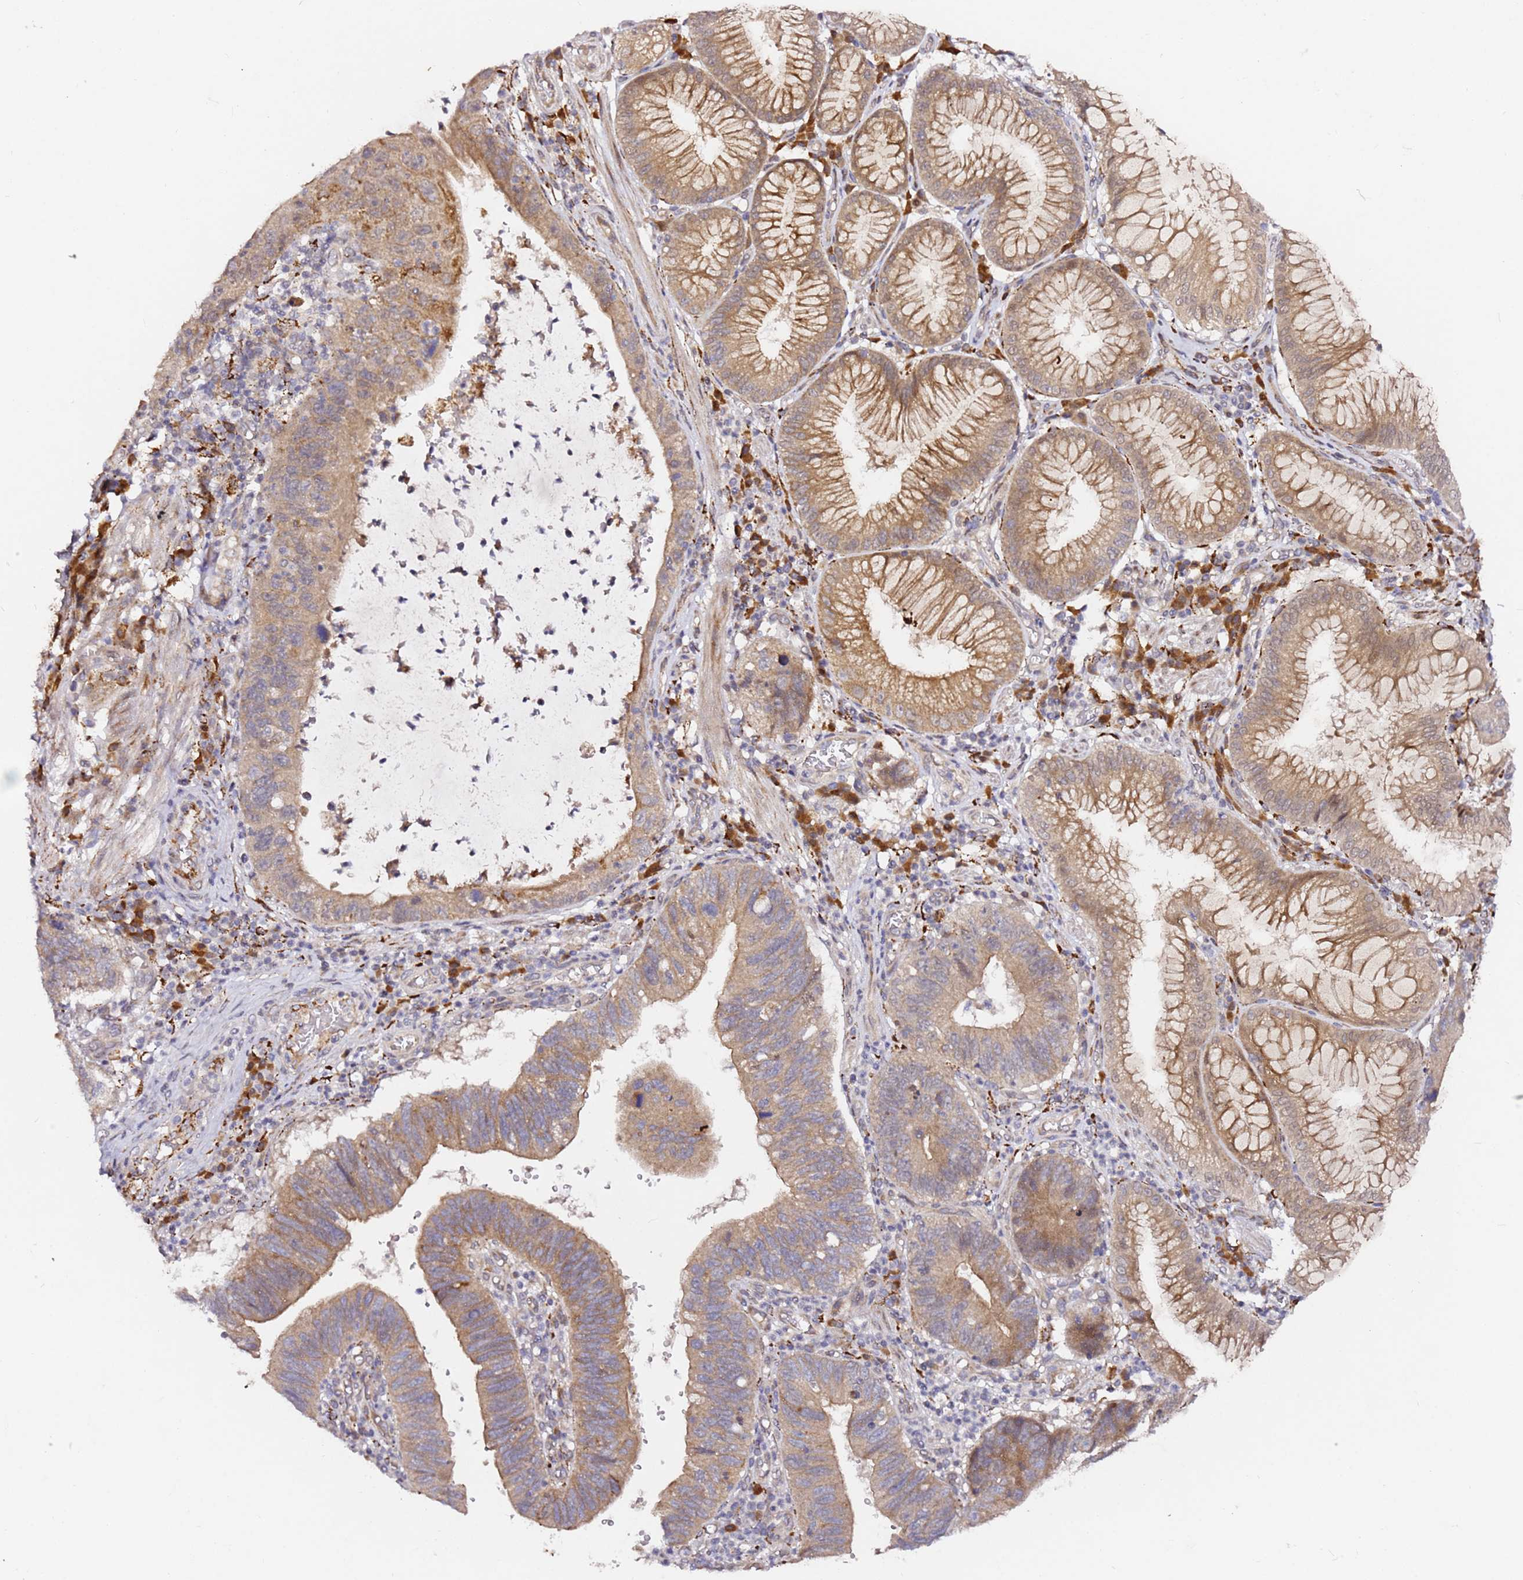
{"staining": {"intensity": "moderate", "quantity": ">75%", "location": "cytoplasmic/membranous"}, "tissue": "stomach cancer", "cell_type": "Tumor cells", "image_type": "cancer", "snomed": [{"axis": "morphology", "description": "Adenocarcinoma, NOS"}, {"axis": "topography", "description": "Stomach"}], "caption": "Stomach adenocarcinoma stained with a brown dye exhibits moderate cytoplasmic/membranous positive positivity in approximately >75% of tumor cells.", "gene": "ALG11", "patient": {"sex": "male", "age": 59}}